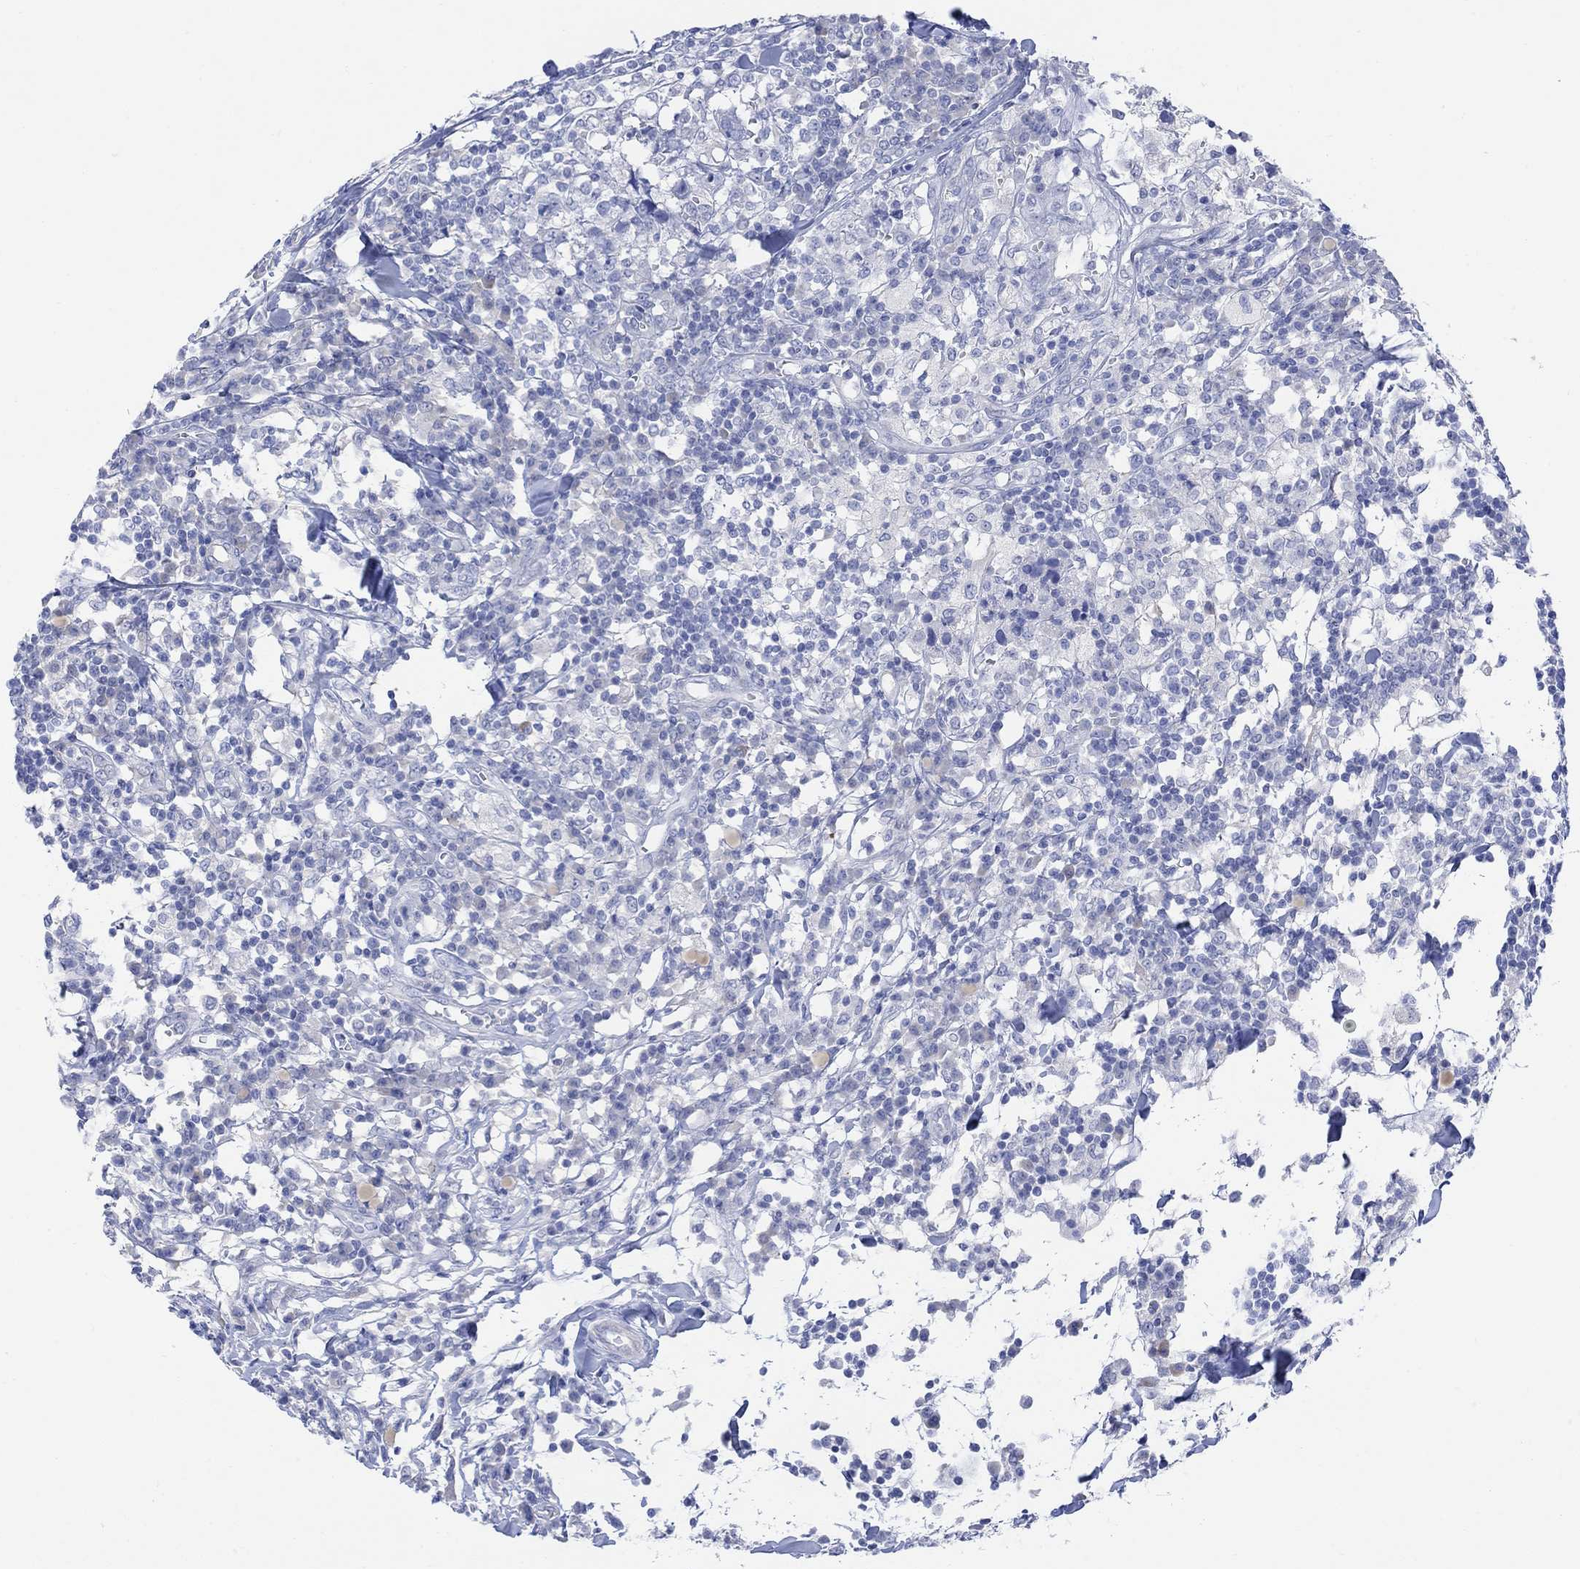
{"staining": {"intensity": "negative", "quantity": "none", "location": "none"}, "tissue": "breast cancer", "cell_type": "Tumor cells", "image_type": "cancer", "snomed": [{"axis": "morphology", "description": "Duct carcinoma"}, {"axis": "topography", "description": "Breast"}], "caption": "Photomicrograph shows no significant protein expression in tumor cells of breast intraductal carcinoma.", "gene": "GNG13", "patient": {"sex": "female", "age": 30}}